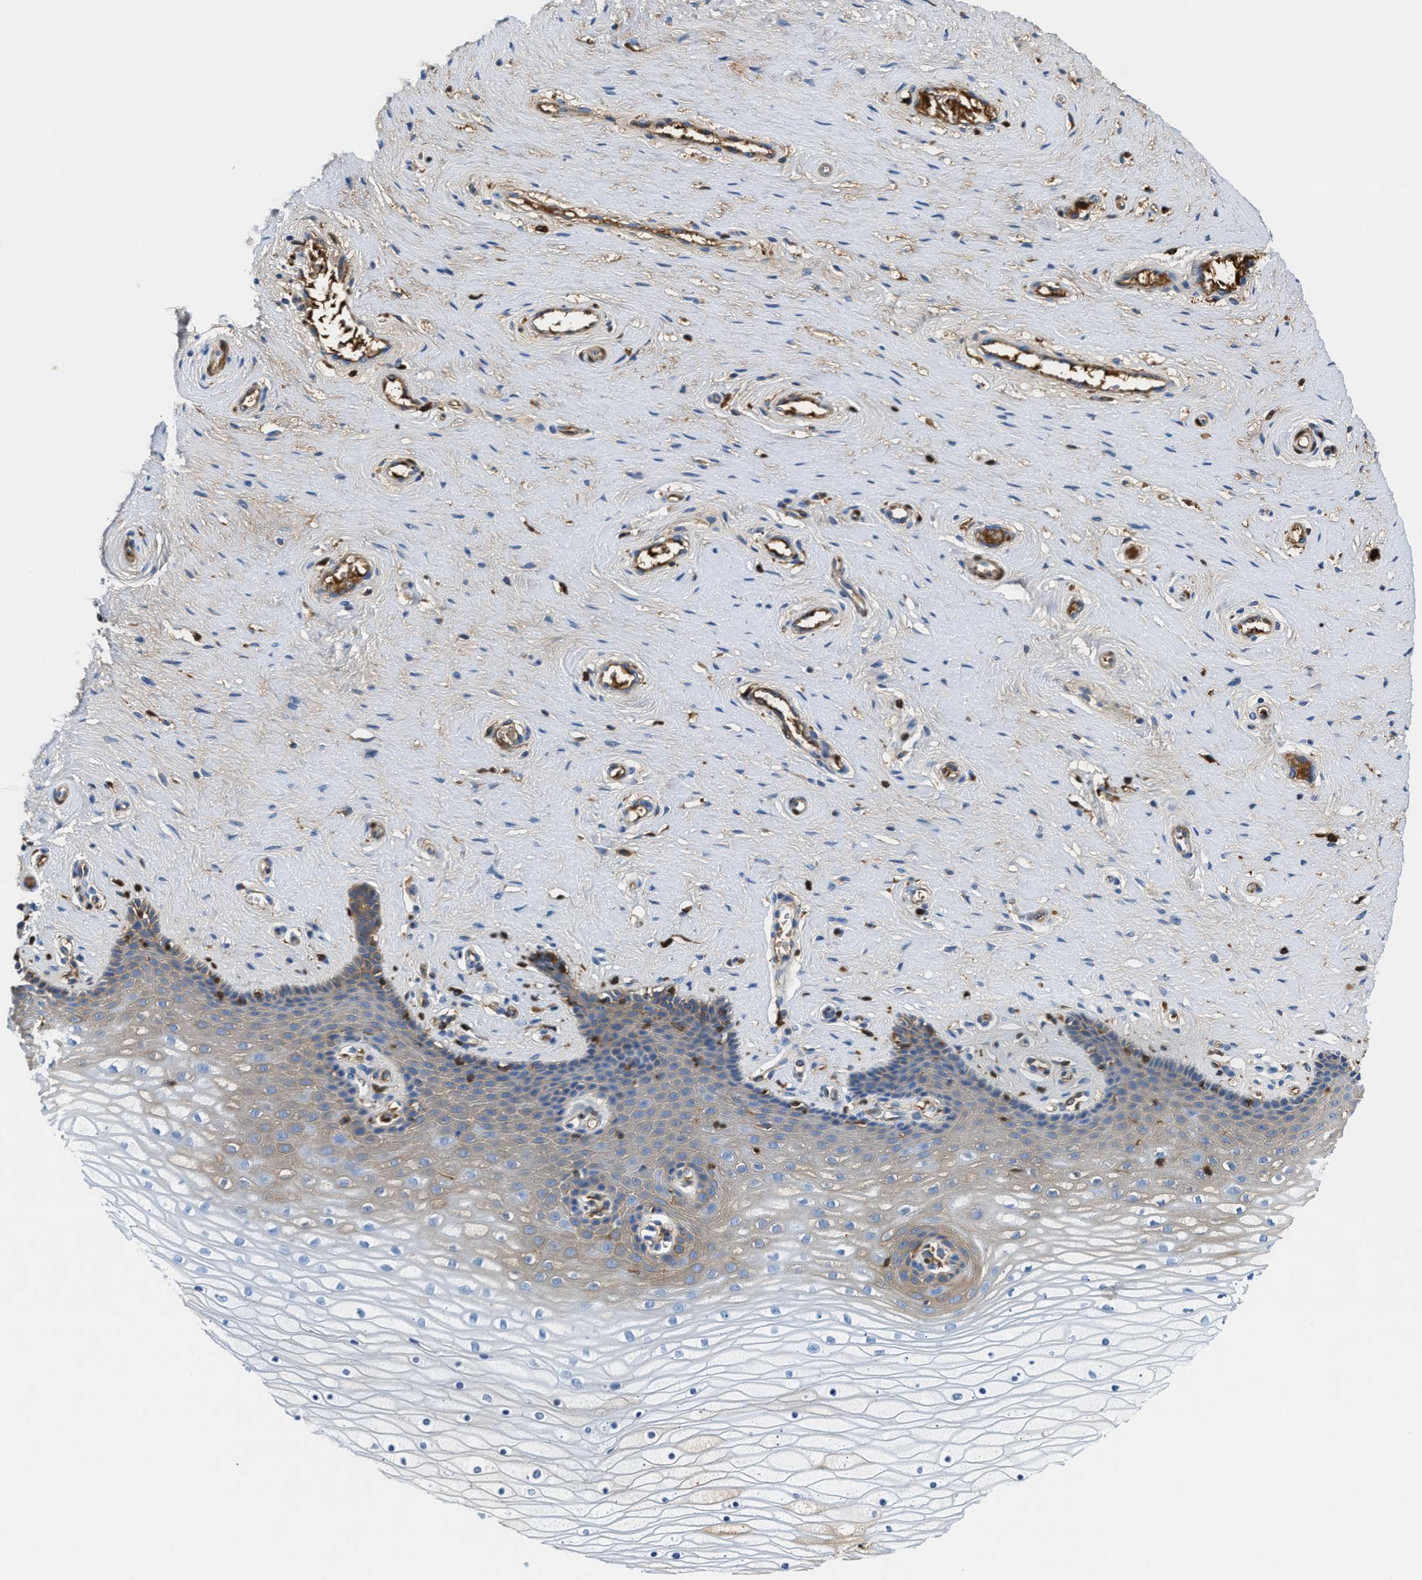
{"staining": {"intensity": "weak", "quantity": "25%-75%", "location": "cytoplasmic/membranous"}, "tissue": "cervix", "cell_type": "Squamous epithelial cells", "image_type": "normal", "snomed": [{"axis": "morphology", "description": "Normal tissue, NOS"}, {"axis": "topography", "description": "Cervix"}], "caption": "Weak cytoplasmic/membranous protein expression is present in approximately 25%-75% of squamous epithelial cells in cervix.", "gene": "GC", "patient": {"sex": "female", "age": 39}}